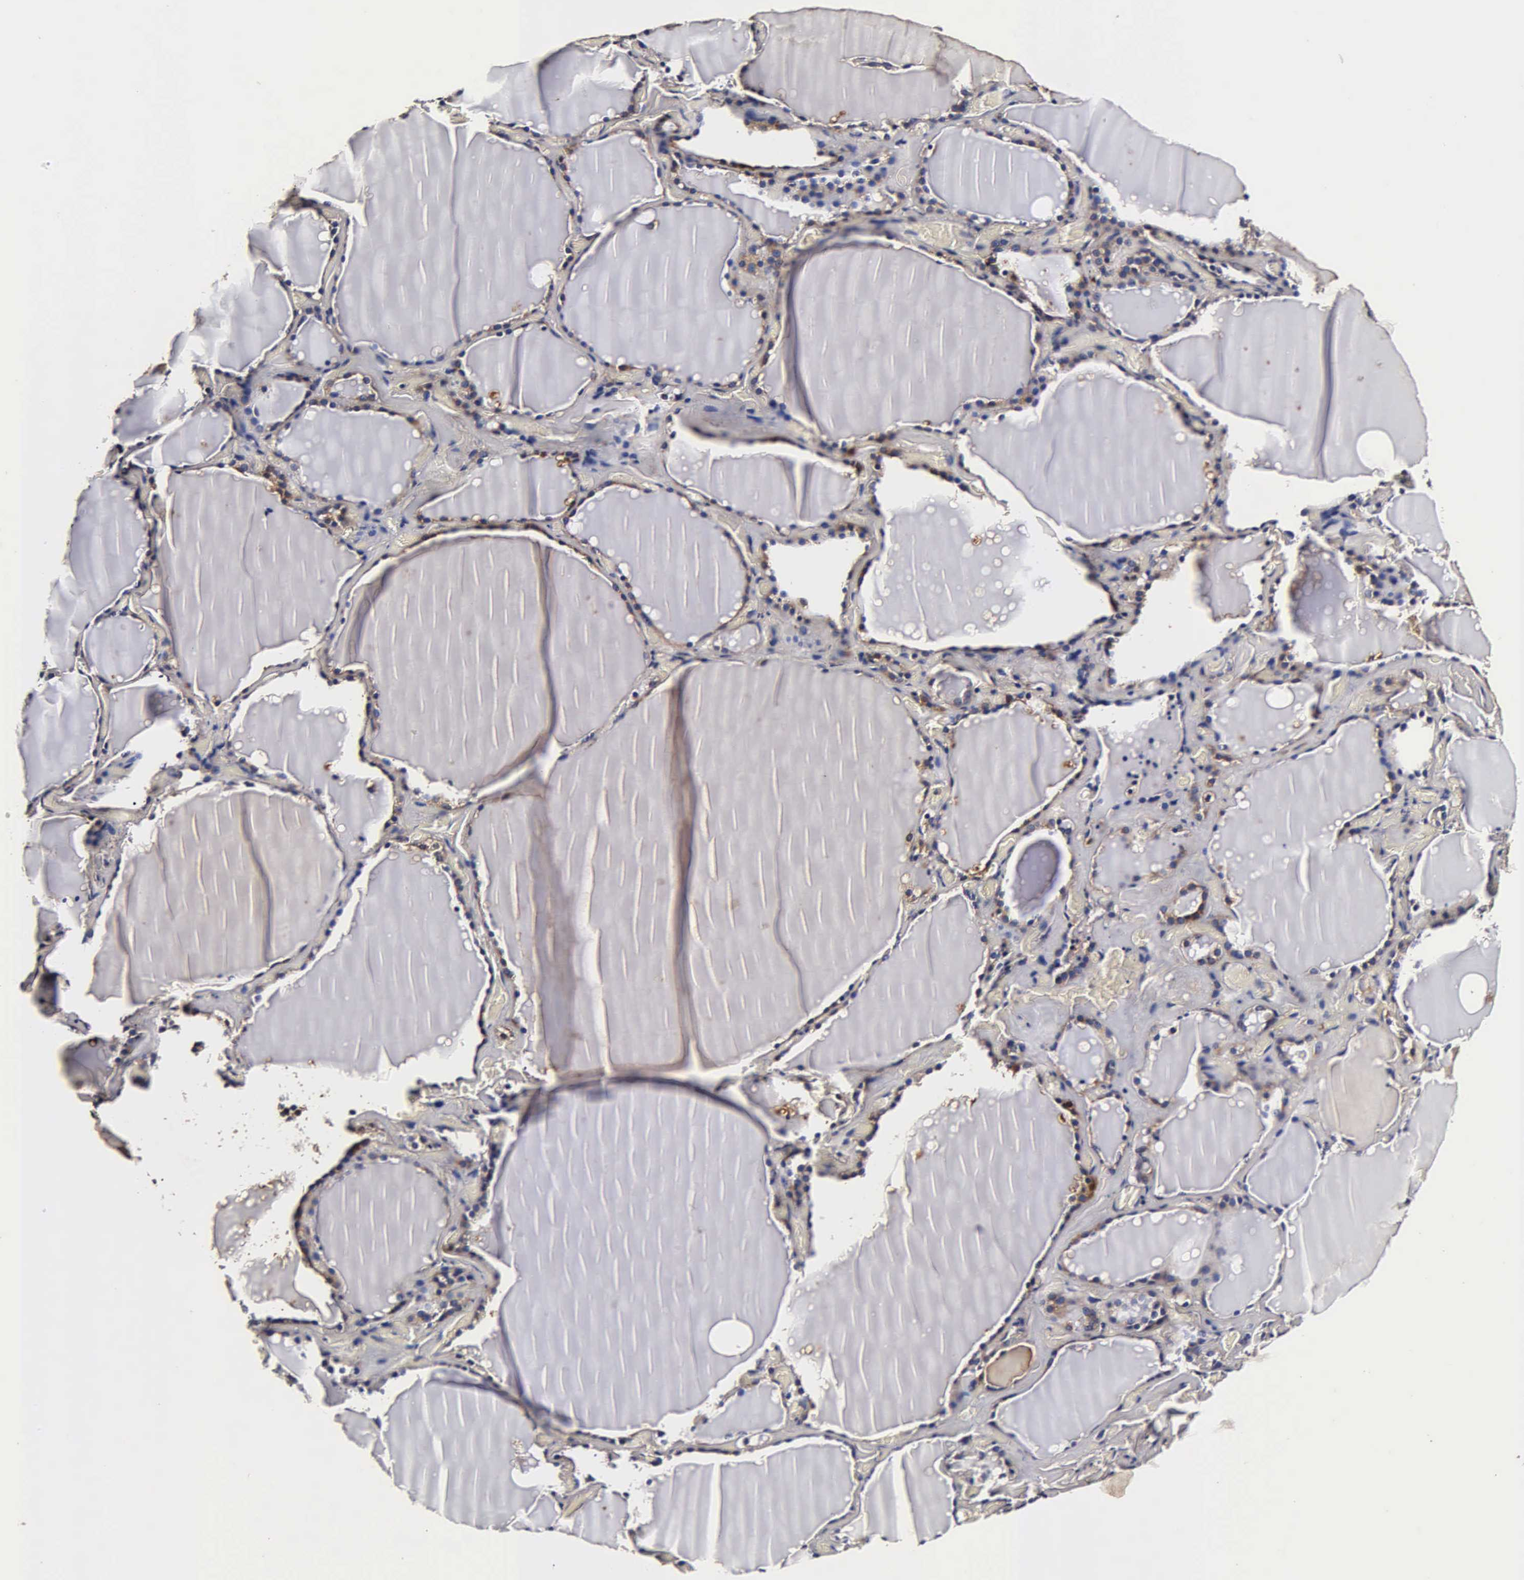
{"staining": {"intensity": "moderate", "quantity": "25%-75%", "location": "cytoplasmic/membranous"}, "tissue": "thyroid gland", "cell_type": "Glandular cells", "image_type": "normal", "snomed": [{"axis": "morphology", "description": "Normal tissue, NOS"}, {"axis": "topography", "description": "Thyroid gland"}], "caption": "Immunohistochemical staining of benign human thyroid gland shows 25%-75% levels of moderate cytoplasmic/membranous protein positivity in approximately 25%-75% of glandular cells. (Stains: DAB in brown, nuclei in blue, Microscopy: brightfield microscopy at high magnification).", "gene": "CST3", "patient": {"sex": "male", "age": 34}}